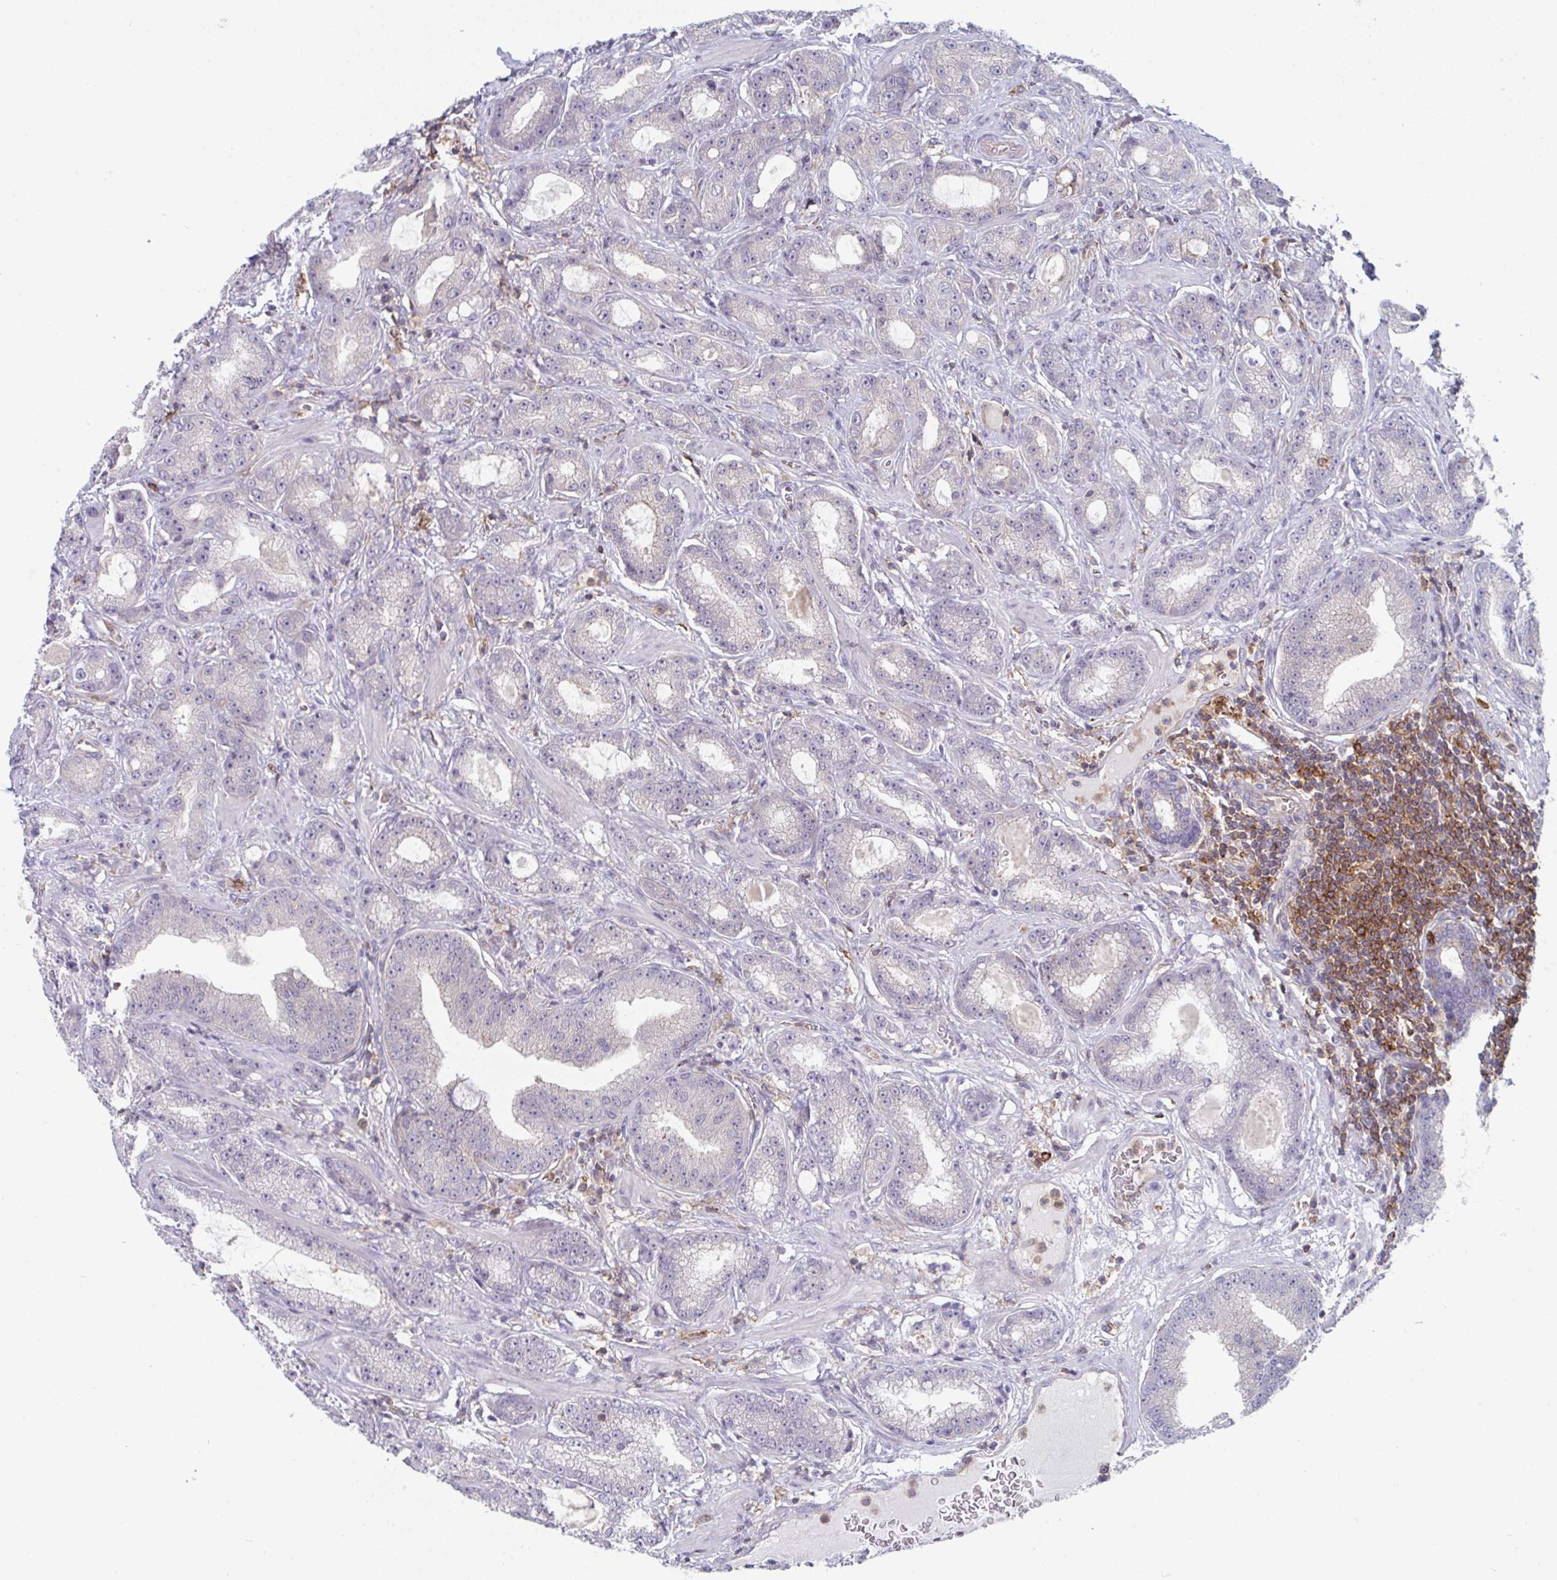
{"staining": {"intensity": "negative", "quantity": "none", "location": "none"}, "tissue": "prostate cancer", "cell_type": "Tumor cells", "image_type": "cancer", "snomed": [{"axis": "morphology", "description": "Adenocarcinoma, High grade"}, {"axis": "topography", "description": "Prostate"}], "caption": "Protein analysis of high-grade adenocarcinoma (prostate) displays no significant staining in tumor cells.", "gene": "DISP2", "patient": {"sex": "male", "age": 65}}